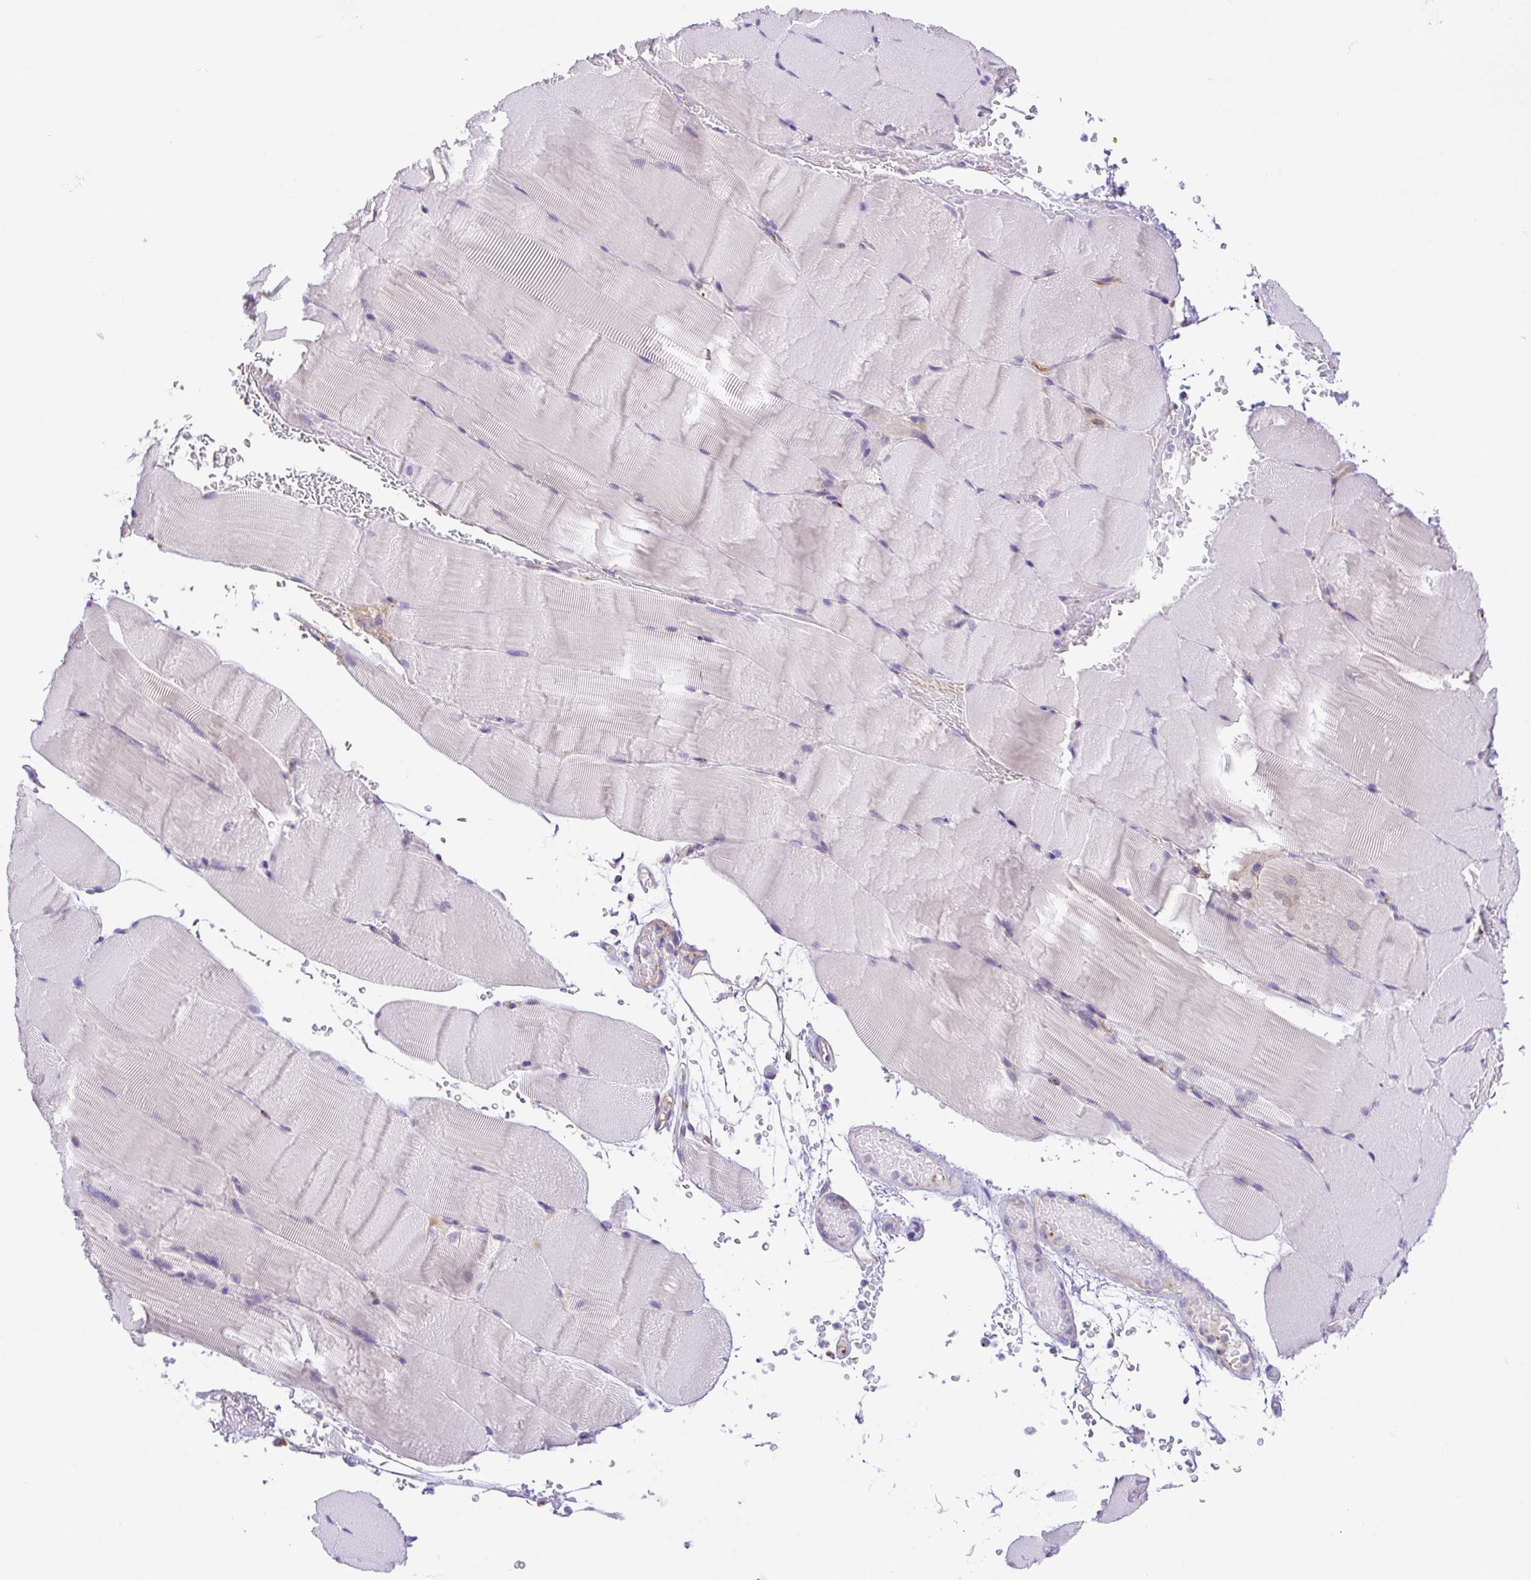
{"staining": {"intensity": "negative", "quantity": "none", "location": "none"}, "tissue": "skeletal muscle", "cell_type": "Myocytes", "image_type": "normal", "snomed": [{"axis": "morphology", "description": "Normal tissue, NOS"}, {"axis": "topography", "description": "Skeletal muscle"}], "caption": "Protein analysis of unremarkable skeletal muscle demonstrates no significant staining in myocytes.", "gene": "SLC13A1", "patient": {"sex": "female", "age": 37}}